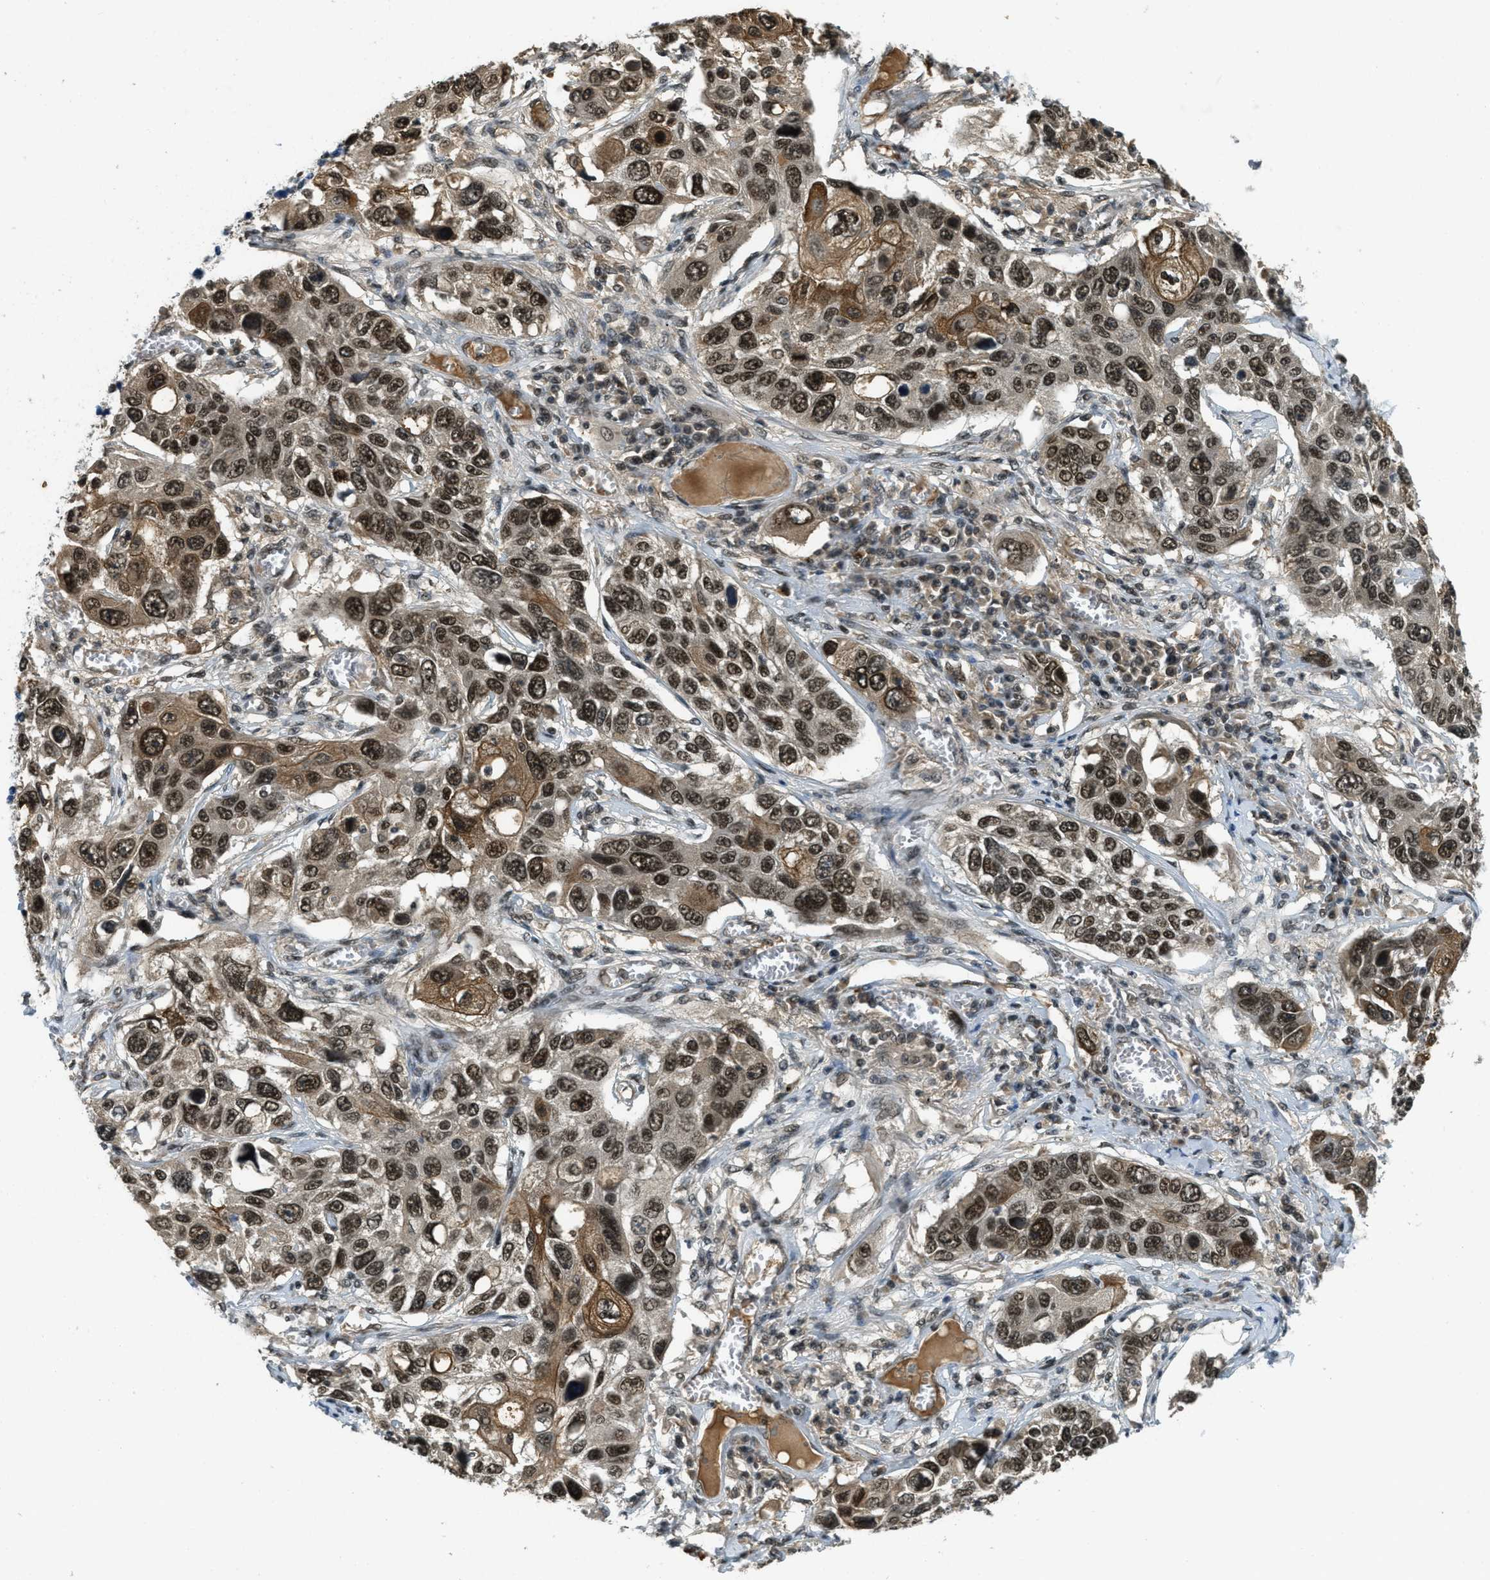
{"staining": {"intensity": "strong", "quantity": ">75%", "location": "cytoplasmic/membranous,nuclear"}, "tissue": "lung cancer", "cell_type": "Tumor cells", "image_type": "cancer", "snomed": [{"axis": "morphology", "description": "Squamous cell carcinoma, NOS"}, {"axis": "topography", "description": "Lung"}], "caption": "Immunohistochemical staining of human lung cancer shows high levels of strong cytoplasmic/membranous and nuclear staining in approximately >75% of tumor cells. The protein of interest is stained brown, and the nuclei are stained in blue (DAB IHC with brightfield microscopy, high magnification).", "gene": "ZNF148", "patient": {"sex": "male", "age": 71}}